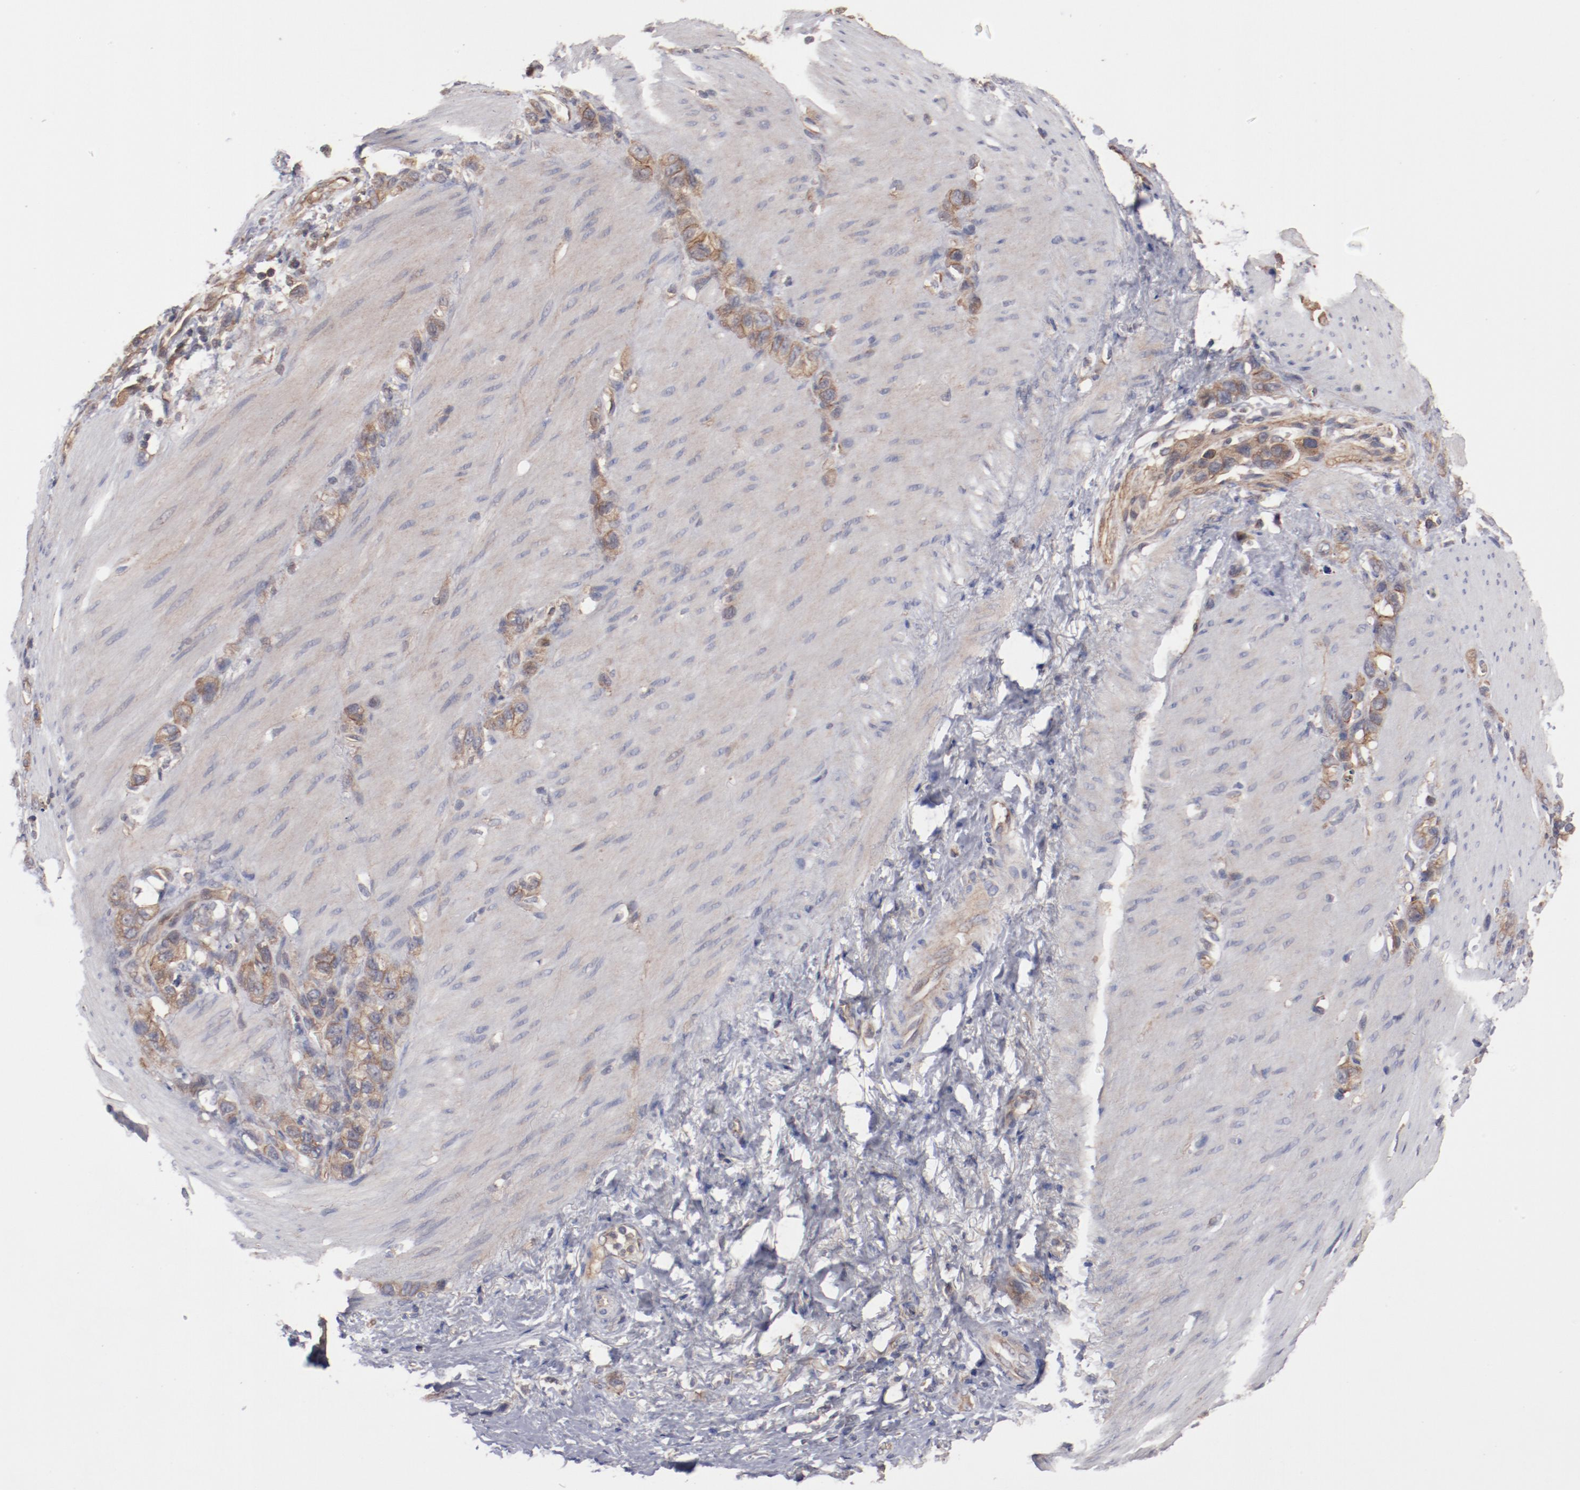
{"staining": {"intensity": "moderate", "quantity": ">75%", "location": "cytoplasmic/membranous"}, "tissue": "stomach cancer", "cell_type": "Tumor cells", "image_type": "cancer", "snomed": [{"axis": "morphology", "description": "Normal tissue, NOS"}, {"axis": "morphology", "description": "Adenocarcinoma, NOS"}, {"axis": "morphology", "description": "Adenocarcinoma, High grade"}, {"axis": "topography", "description": "Stomach, upper"}, {"axis": "topography", "description": "Stomach"}], "caption": "Protein analysis of adenocarcinoma (high-grade) (stomach) tissue demonstrates moderate cytoplasmic/membranous positivity in approximately >75% of tumor cells.", "gene": "DNAAF2", "patient": {"sex": "female", "age": 65}}